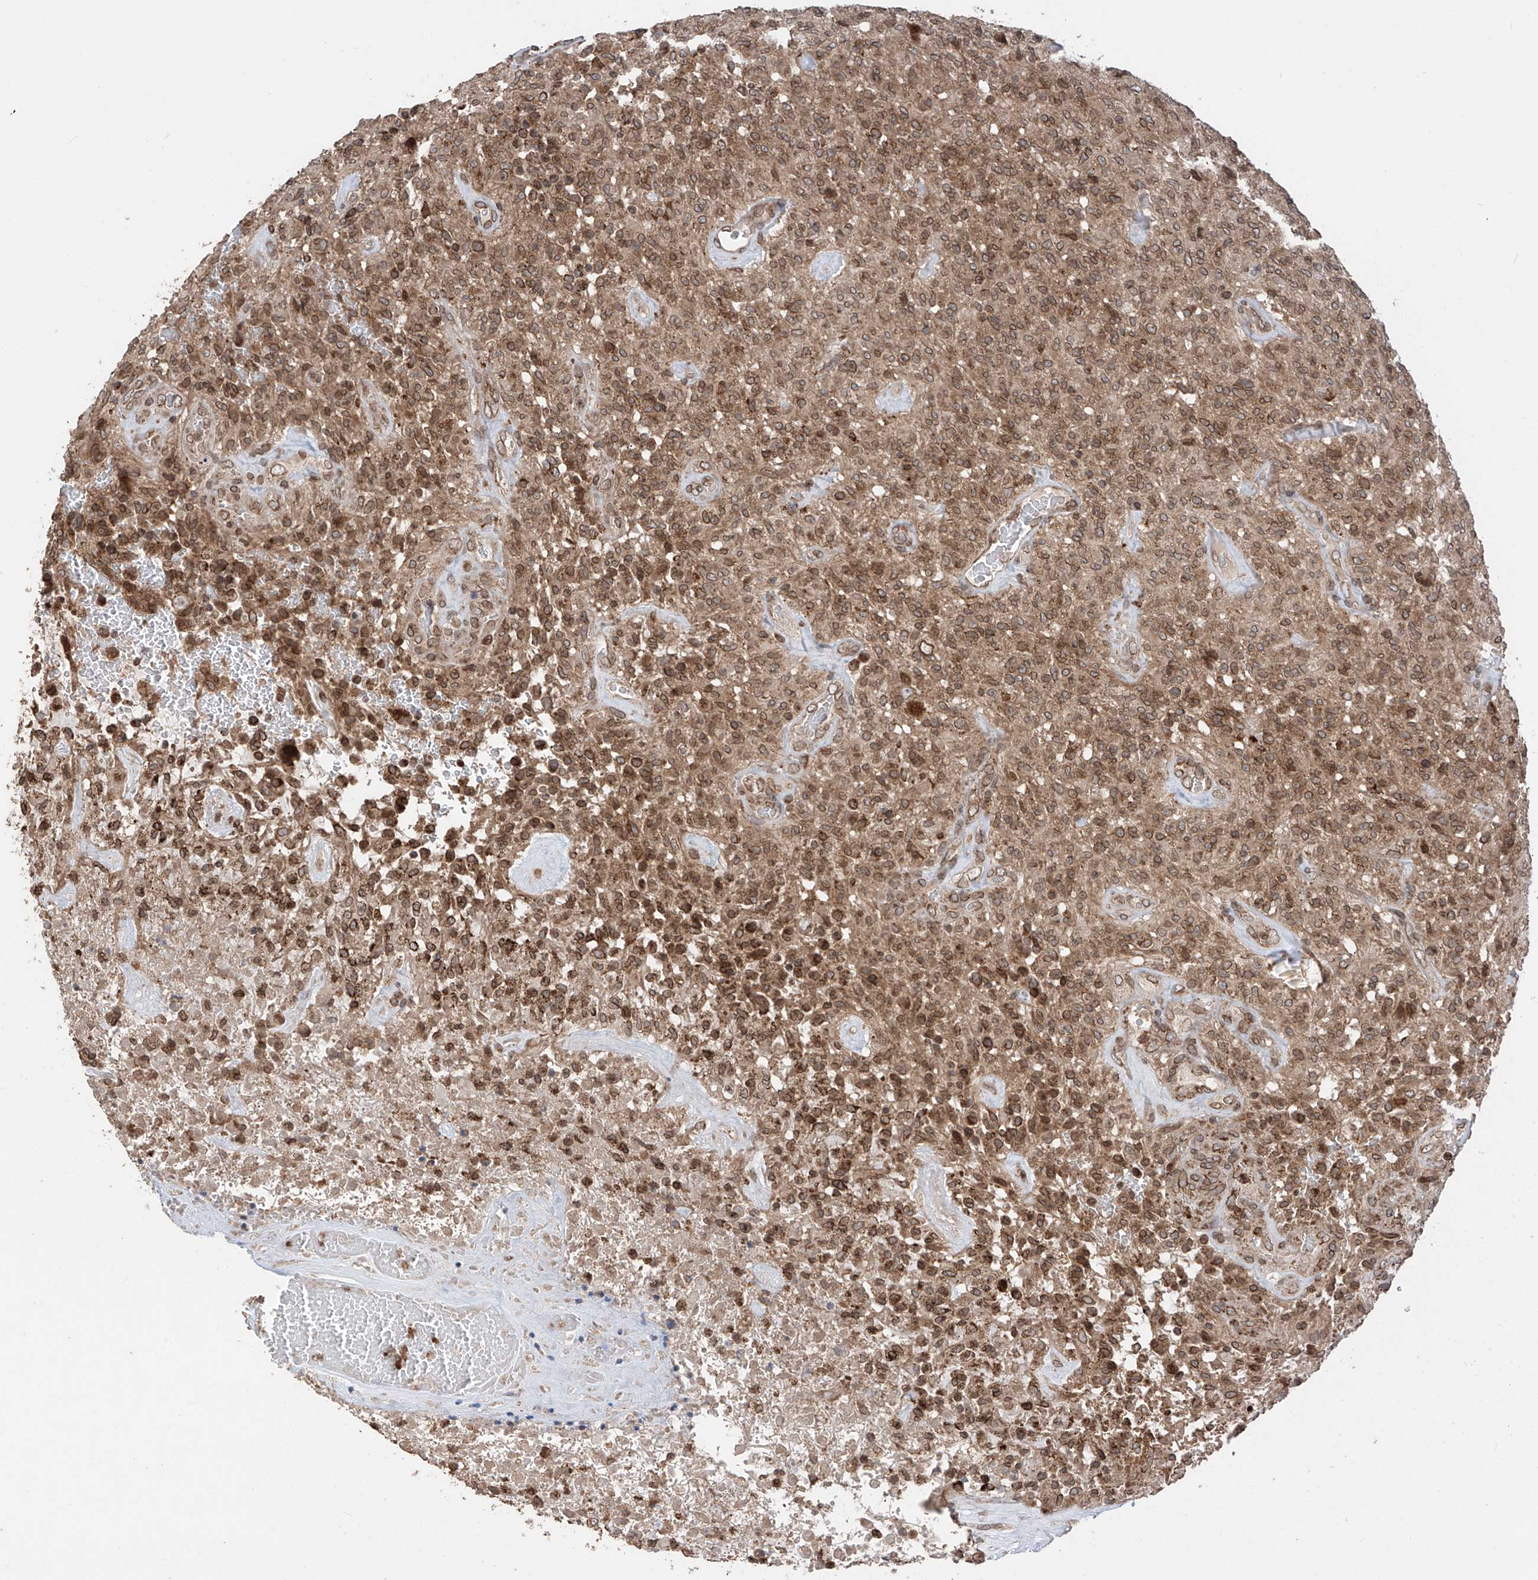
{"staining": {"intensity": "moderate", "quantity": ">75%", "location": "cytoplasmic/membranous,nuclear"}, "tissue": "glioma", "cell_type": "Tumor cells", "image_type": "cancer", "snomed": [{"axis": "morphology", "description": "Glioma, malignant, High grade"}, {"axis": "topography", "description": "Brain"}], "caption": "This is an image of immunohistochemistry (IHC) staining of malignant high-grade glioma, which shows moderate staining in the cytoplasmic/membranous and nuclear of tumor cells.", "gene": "AHCTF1", "patient": {"sex": "female", "age": 57}}